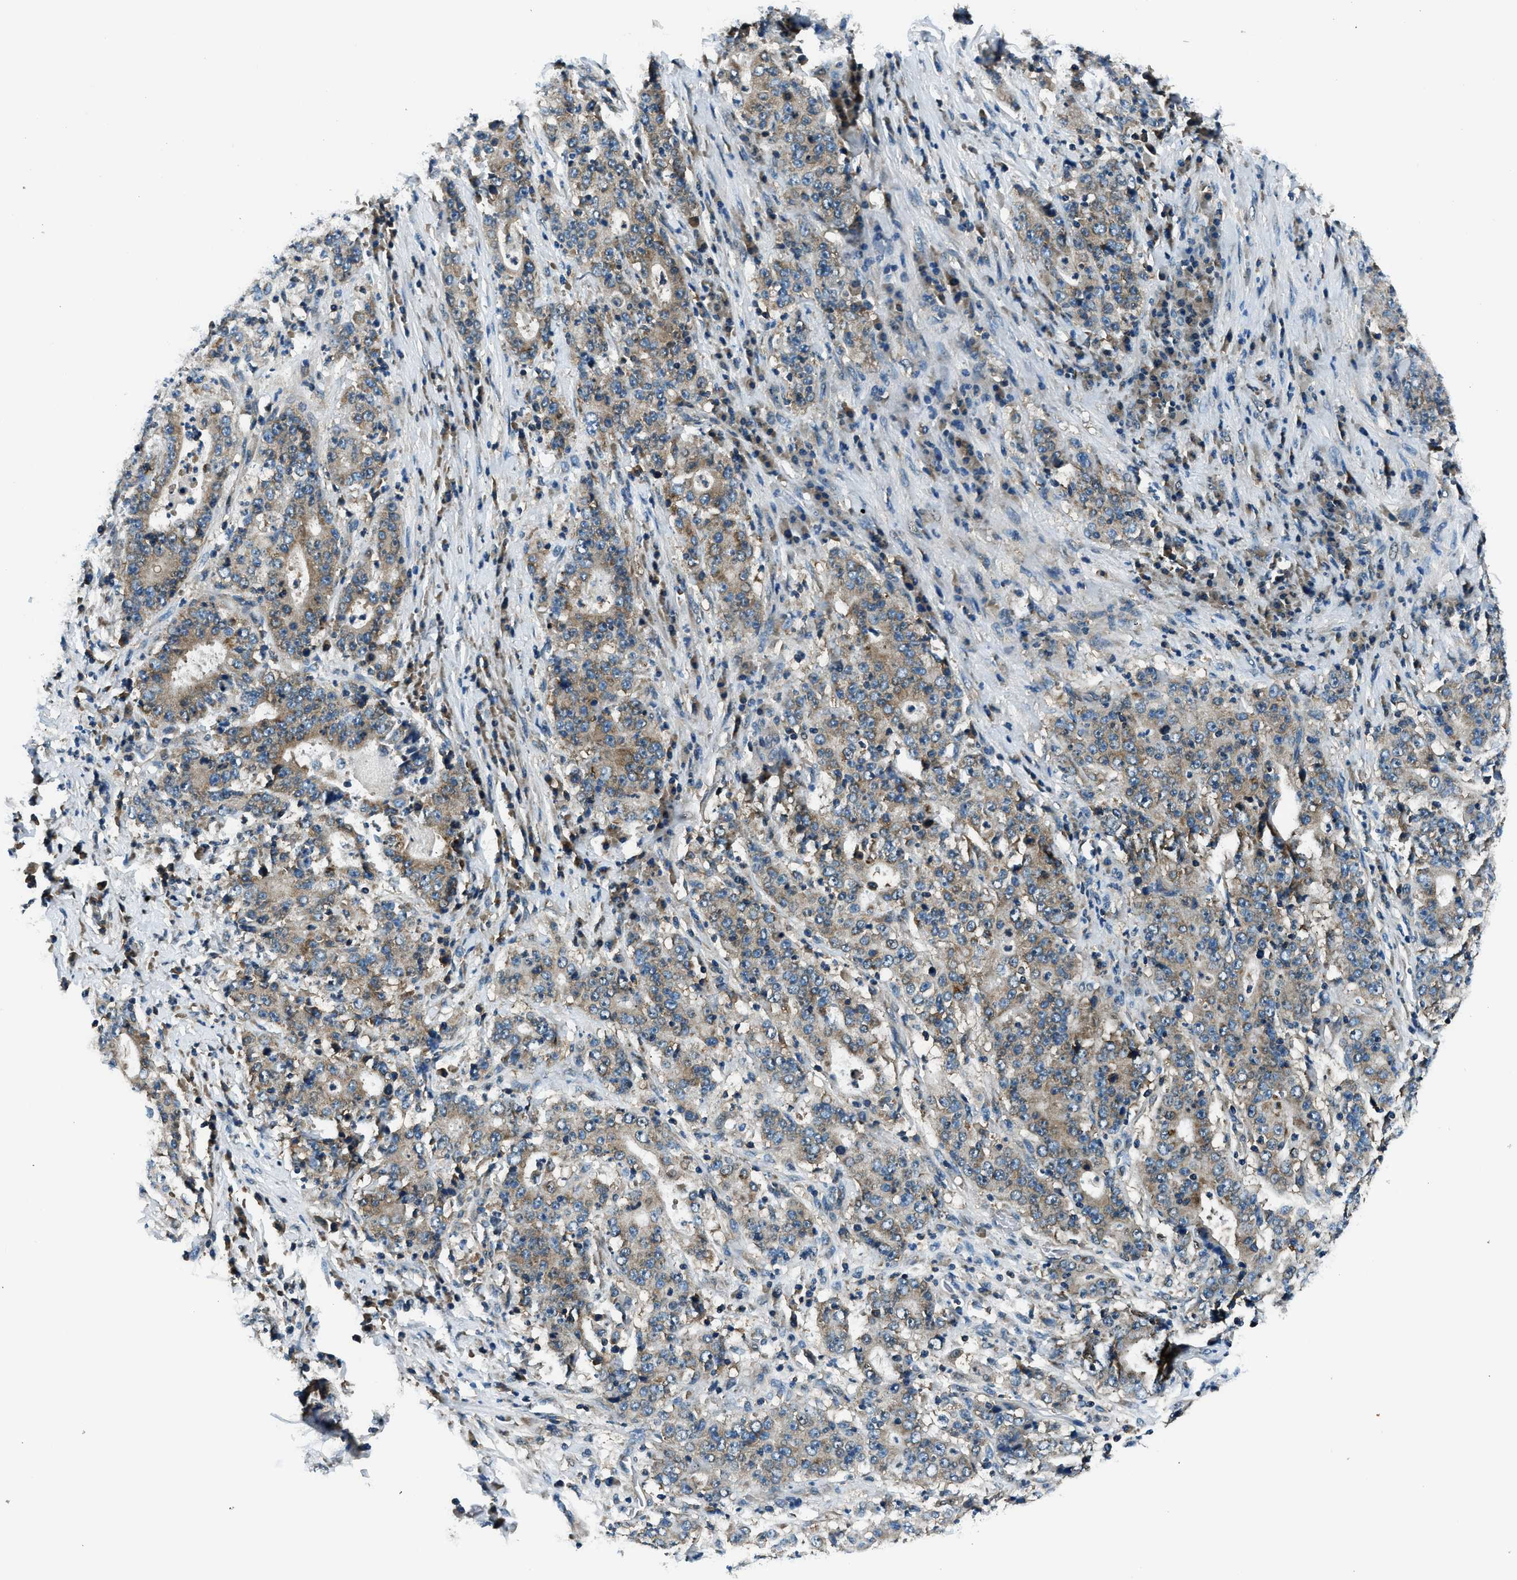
{"staining": {"intensity": "weak", "quantity": "25%-75%", "location": "cytoplasmic/membranous"}, "tissue": "stomach cancer", "cell_type": "Tumor cells", "image_type": "cancer", "snomed": [{"axis": "morphology", "description": "Normal tissue, NOS"}, {"axis": "morphology", "description": "Adenocarcinoma, NOS"}, {"axis": "topography", "description": "Stomach, upper"}, {"axis": "topography", "description": "Stomach"}], "caption": "Tumor cells show low levels of weak cytoplasmic/membranous staining in about 25%-75% of cells in human stomach cancer (adenocarcinoma).", "gene": "ARFGAP2", "patient": {"sex": "male", "age": 59}}